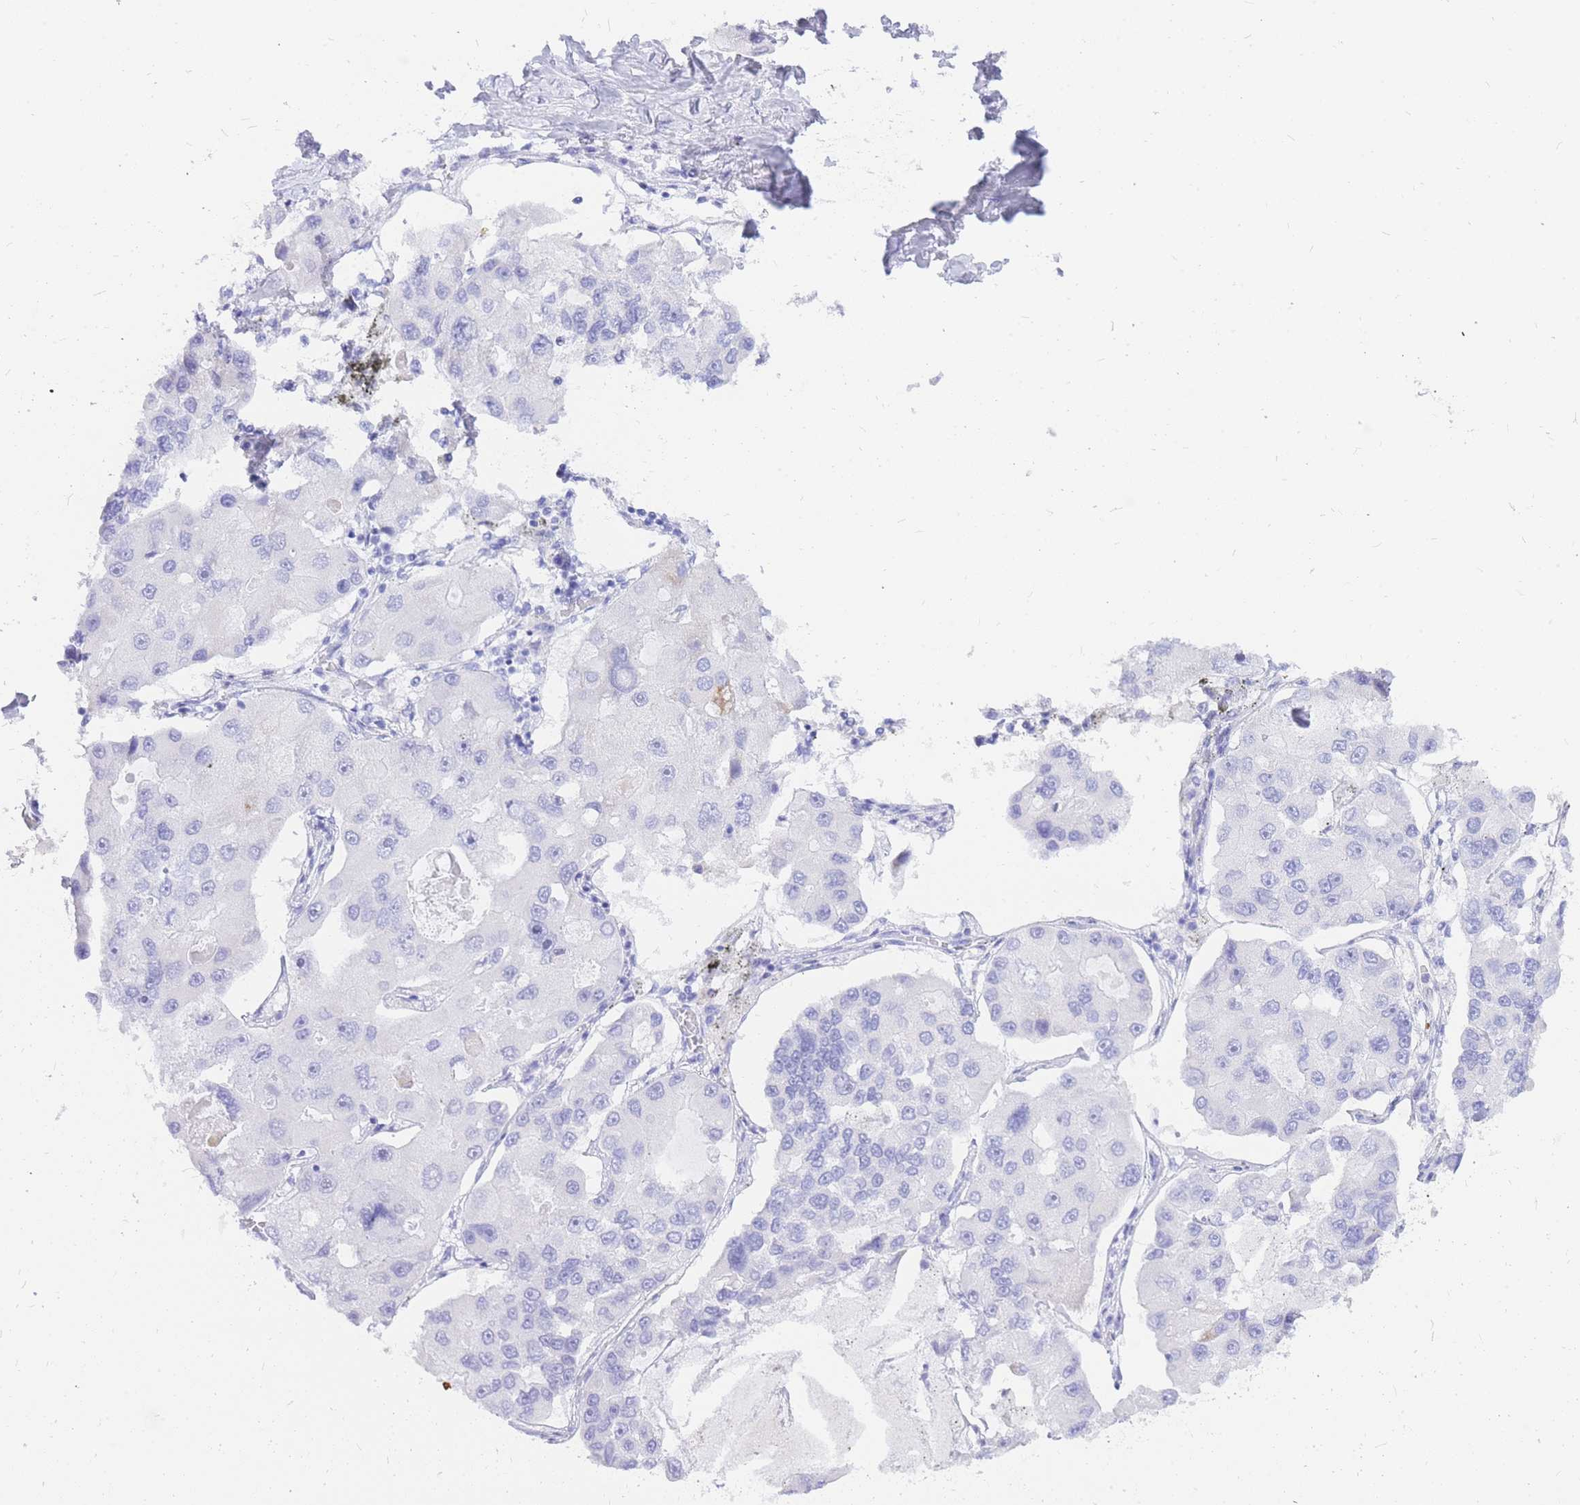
{"staining": {"intensity": "negative", "quantity": "none", "location": "none"}, "tissue": "lung cancer", "cell_type": "Tumor cells", "image_type": "cancer", "snomed": [{"axis": "morphology", "description": "Adenocarcinoma, NOS"}, {"axis": "topography", "description": "Lung"}], "caption": "This photomicrograph is of lung cancer stained with immunohistochemistry (IHC) to label a protein in brown with the nuclei are counter-stained blue. There is no positivity in tumor cells.", "gene": "HERC1", "patient": {"sex": "female", "age": 54}}